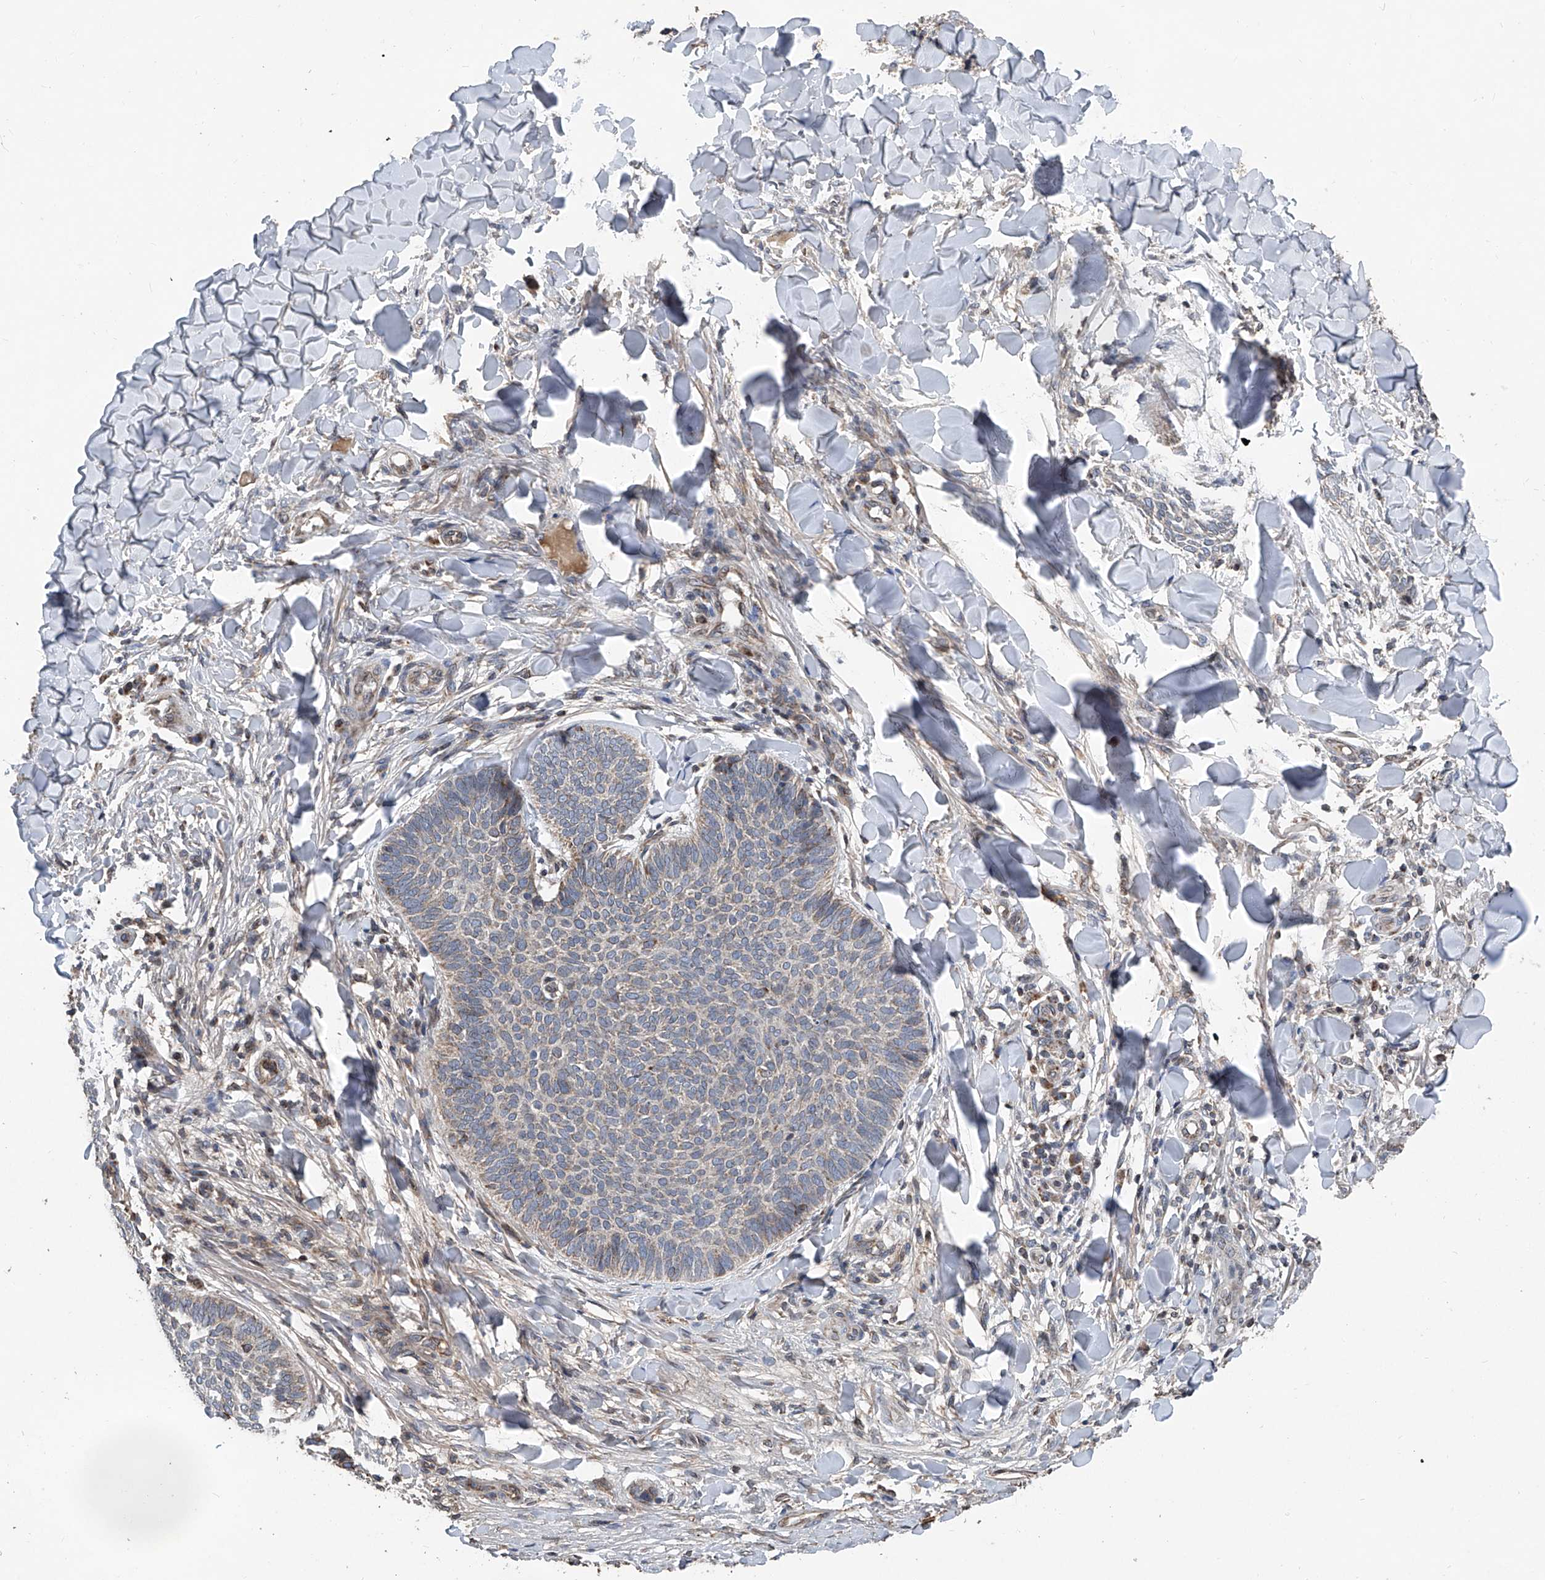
{"staining": {"intensity": "weak", "quantity": "<25%", "location": "cytoplasmic/membranous"}, "tissue": "skin cancer", "cell_type": "Tumor cells", "image_type": "cancer", "snomed": [{"axis": "morphology", "description": "Normal tissue, NOS"}, {"axis": "morphology", "description": "Basal cell carcinoma"}, {"axis": "topography", "description": "Skin"}], "caption": "There is no significant positivity in tumor cells of skin cancer.", "gene": "BCKDHB", "patient": {"sex": "male", "age": 50}}